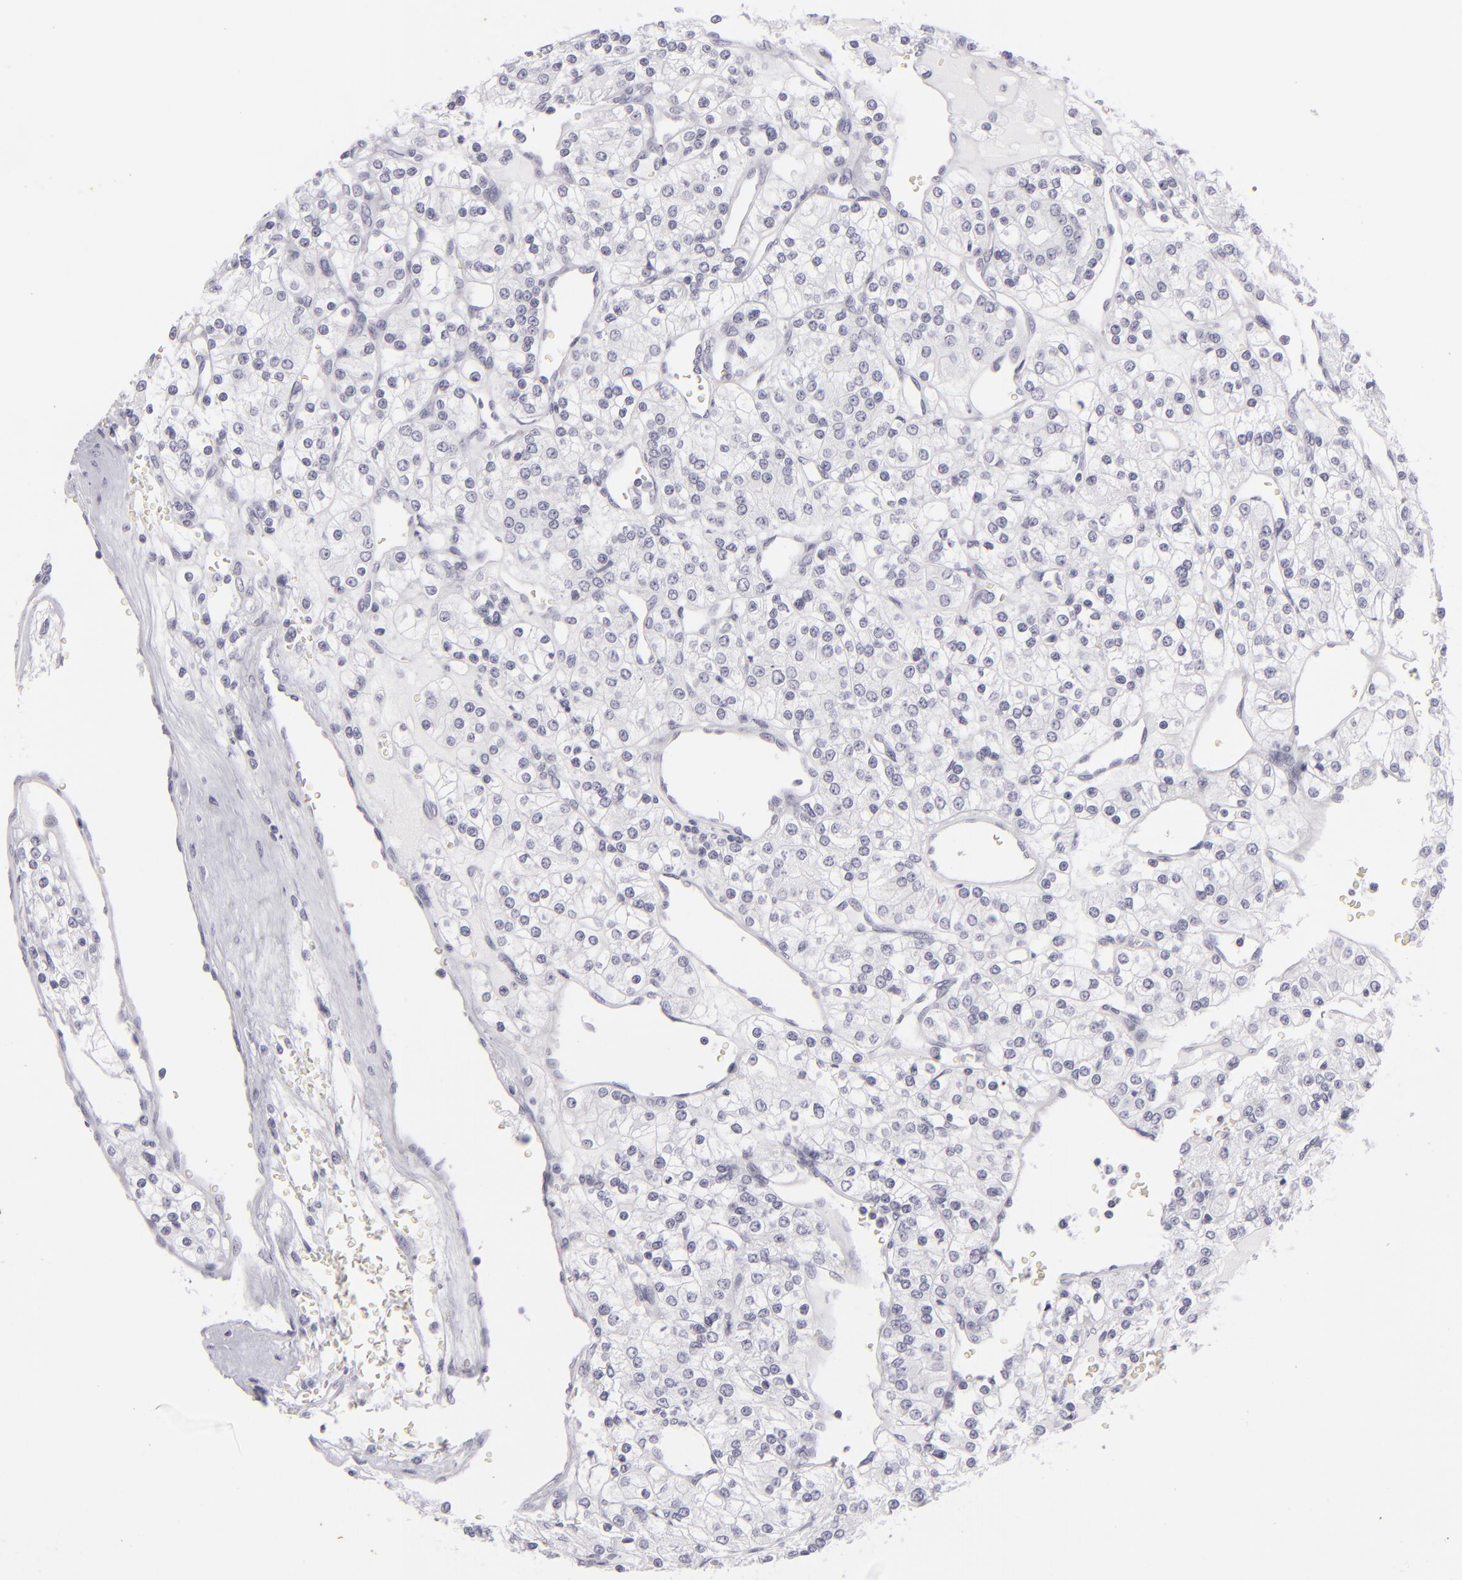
{"staining": {"intensity": "negative", "quantity": "none", "location": "none"}, "tissue": "renal cancer", "cell_type": "Tumor cells", "image_type": "cancer", "snomed": [{"axis": "morphology", "description": "Adenocarcinoma, NOS"}, {"axis": "topography", "description": "Kidney"}], "caption": "A photomicrograph of renal cancer stained for a protein shows no brown staining in tumor cells. The staining is performed using DAB (3,3'-diaminobenzidine) brown chromogen with nuclei counter-stained in using hematoxylin.", "gene": "KRT1", "patient": {"sex": "female", "age": 62}}